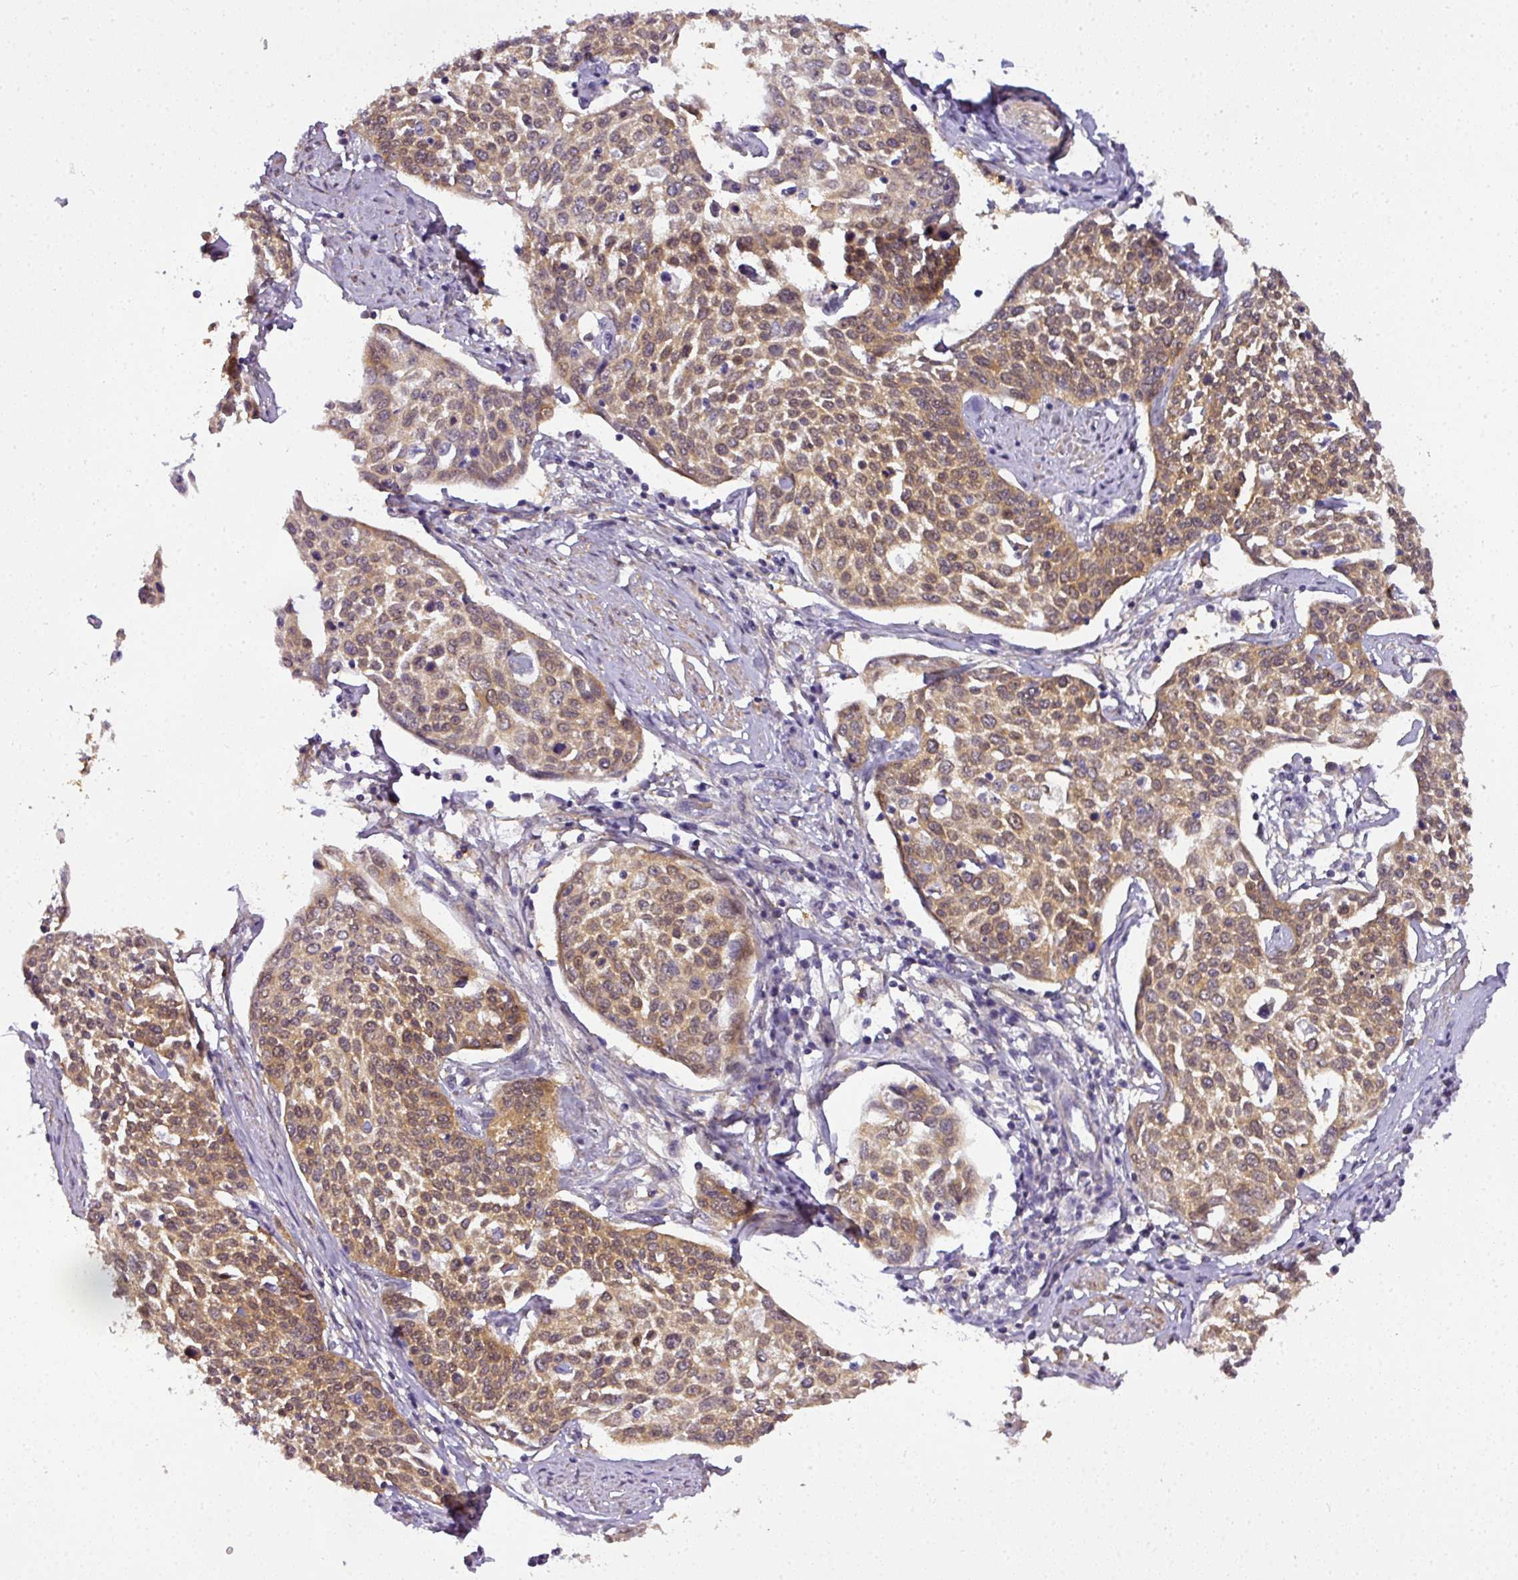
{"staining": {"intensity": "moderate", "quantity": "25%-75%", "location": "cytoplasmic/membranous,nuclear"}, "tissue": "cervical cancer", "cell_type": "Tumor cells", "image_type": "cancer", "snomed": [{"axis": "morphology", "description": "Squamous cell carcinoma, NOS"}, {"axis": "topography", "description": "Cervix"}], "caption": "Immunohistochemical staining of human cervical cancer (squamous cell carcinoma) shows medium levels of moderate cytoplasmic/membranous and nuclear protein staining in about 25%-75% of tumor cells. The protein of interest is stained brown, and the nuclei are stained in blue (DAB IHC with brightfield microscopy, high magnification).", "gene": "ADH5", "patient": {"sex": "female", "age": 34}}